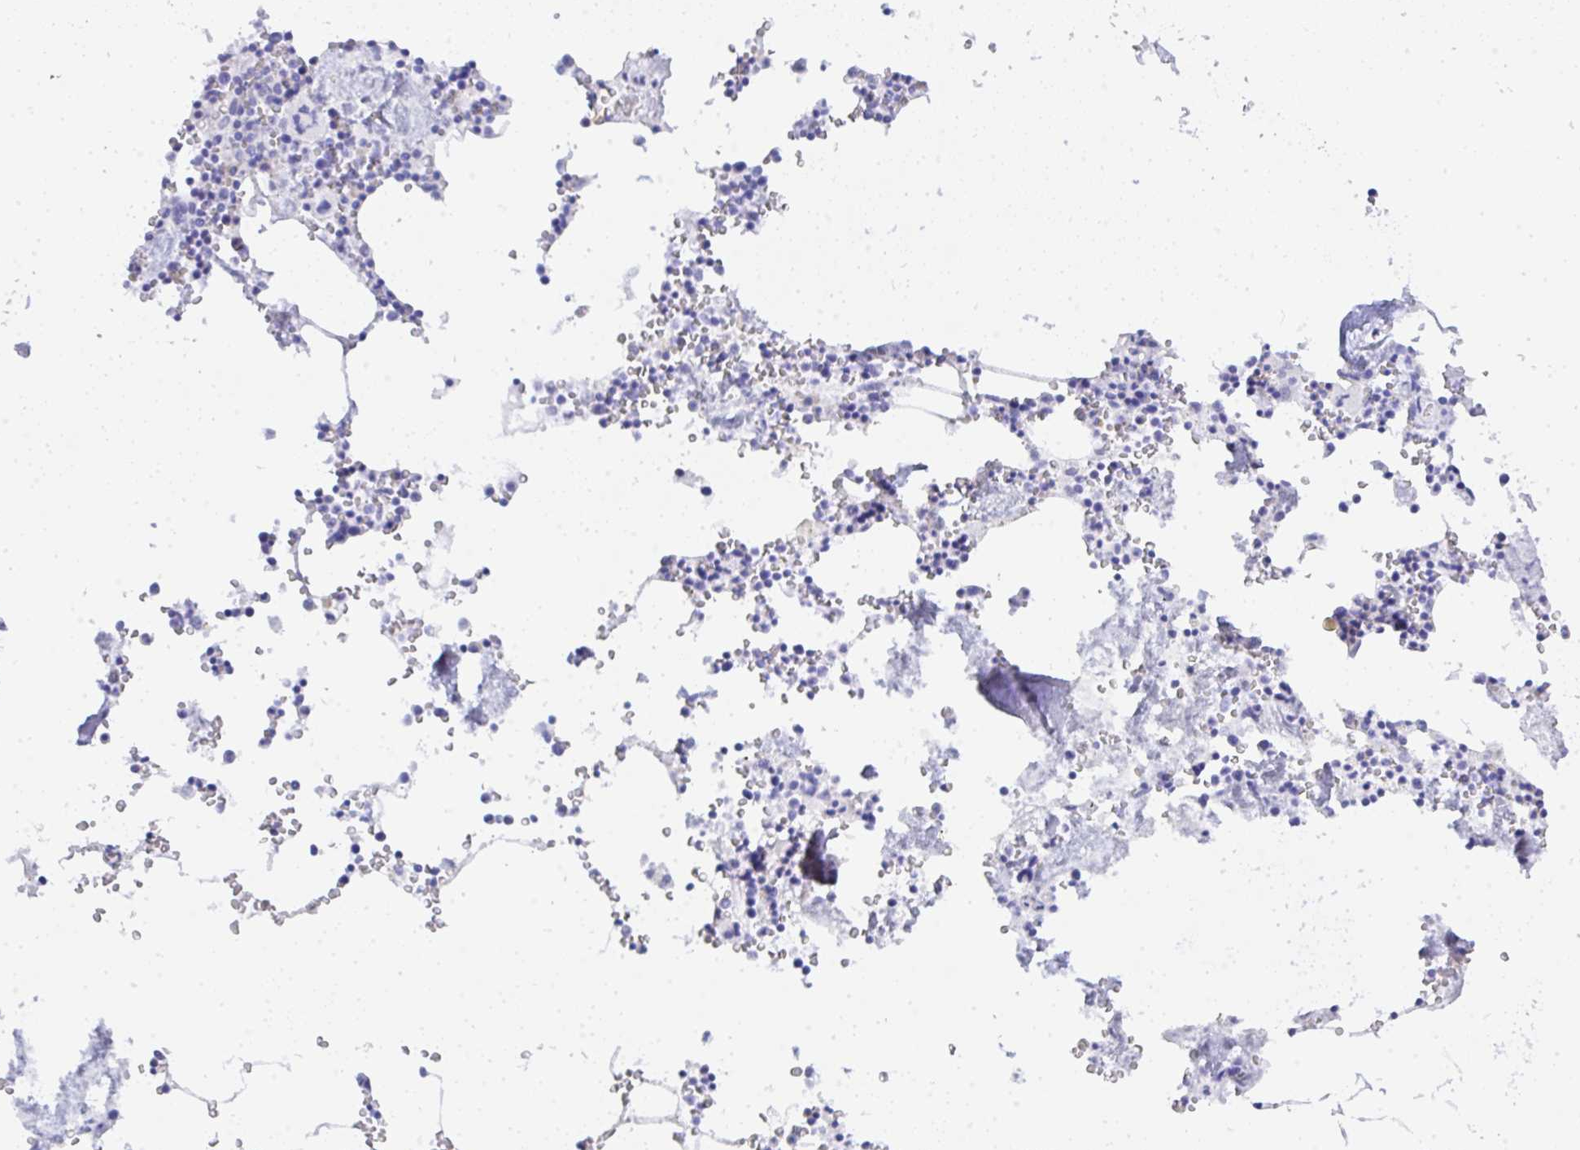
{"staining": {"intensity": "negative", "quantity": "none", "location": "none"}, "tissue": "bone marrow", "cell_type": "Hematopoietic cells", "image_type": "normal", "snomed": [{"axis": "morphology", "description": "Normal tissue, NOS"}, {"axis": "topography", "description": "Bone marrow"}], "caption": "Protein analysis of benign bone marrow reveals no significant staining in hematopoietic cells.", "gene": "SEL1L2", "patient": {"sex": "male", "age": 54}}